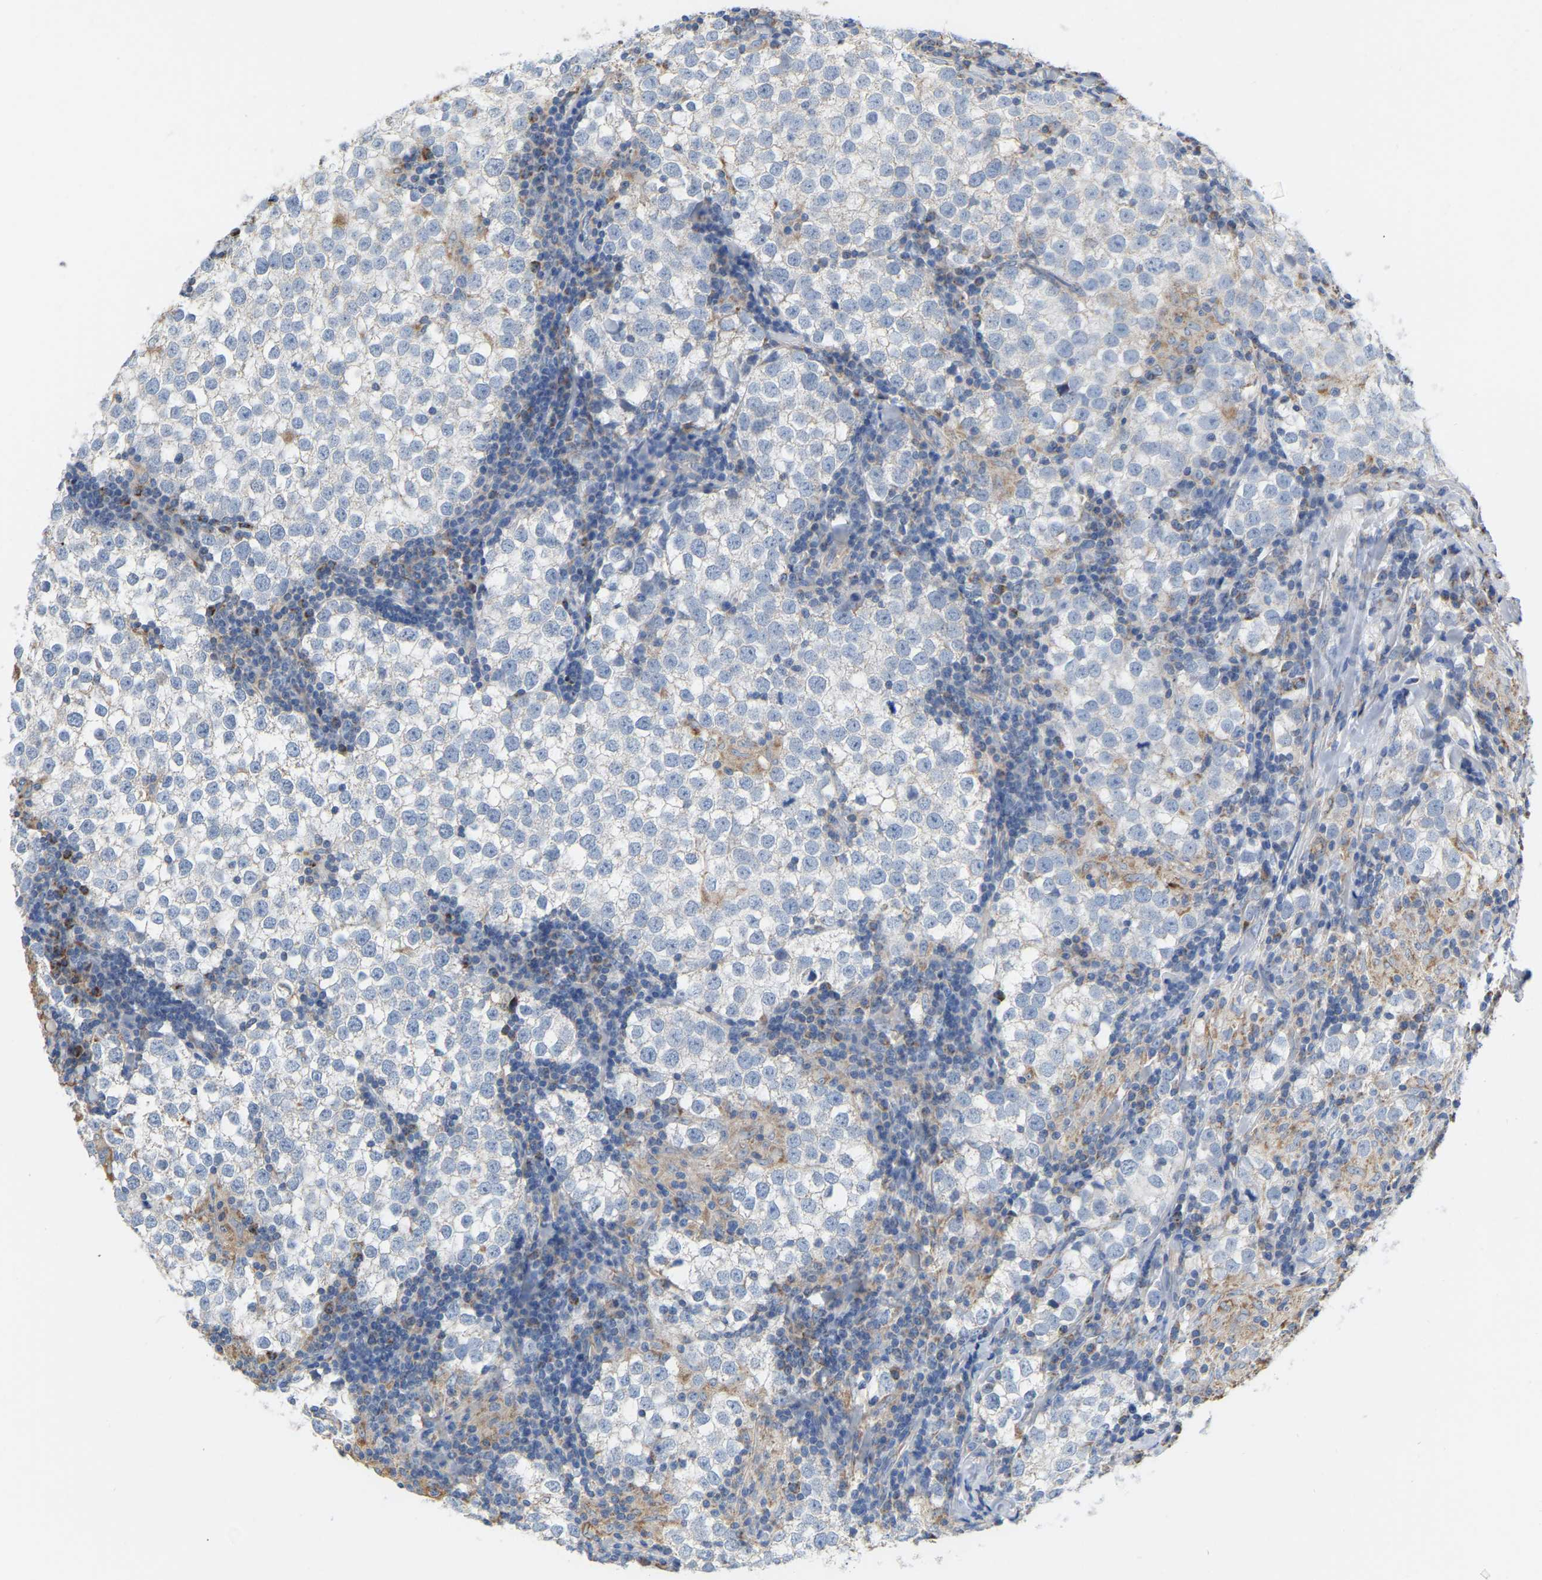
{"staining": {"intensity": "negative", "quantity": "none", "location": "none"}, "tissue": "testis cancer", "cell_type": "Tumor cells", "image_type": "cancer", "snomed": [{"axis": "morphology", "description": "Seminoma, NOS"}, {"axis": "morphology", "description": "Carcinoma, Embryonal, NOS"}, {"axis": "topography", "description": "Testis"}], "caption": "This is an IHC photomicrograph of human embryonal carcinoma (testis). There is no positivity in tumor cells.", "gene": "CBLB", "patient": {"sex": "male", "age": 36}}